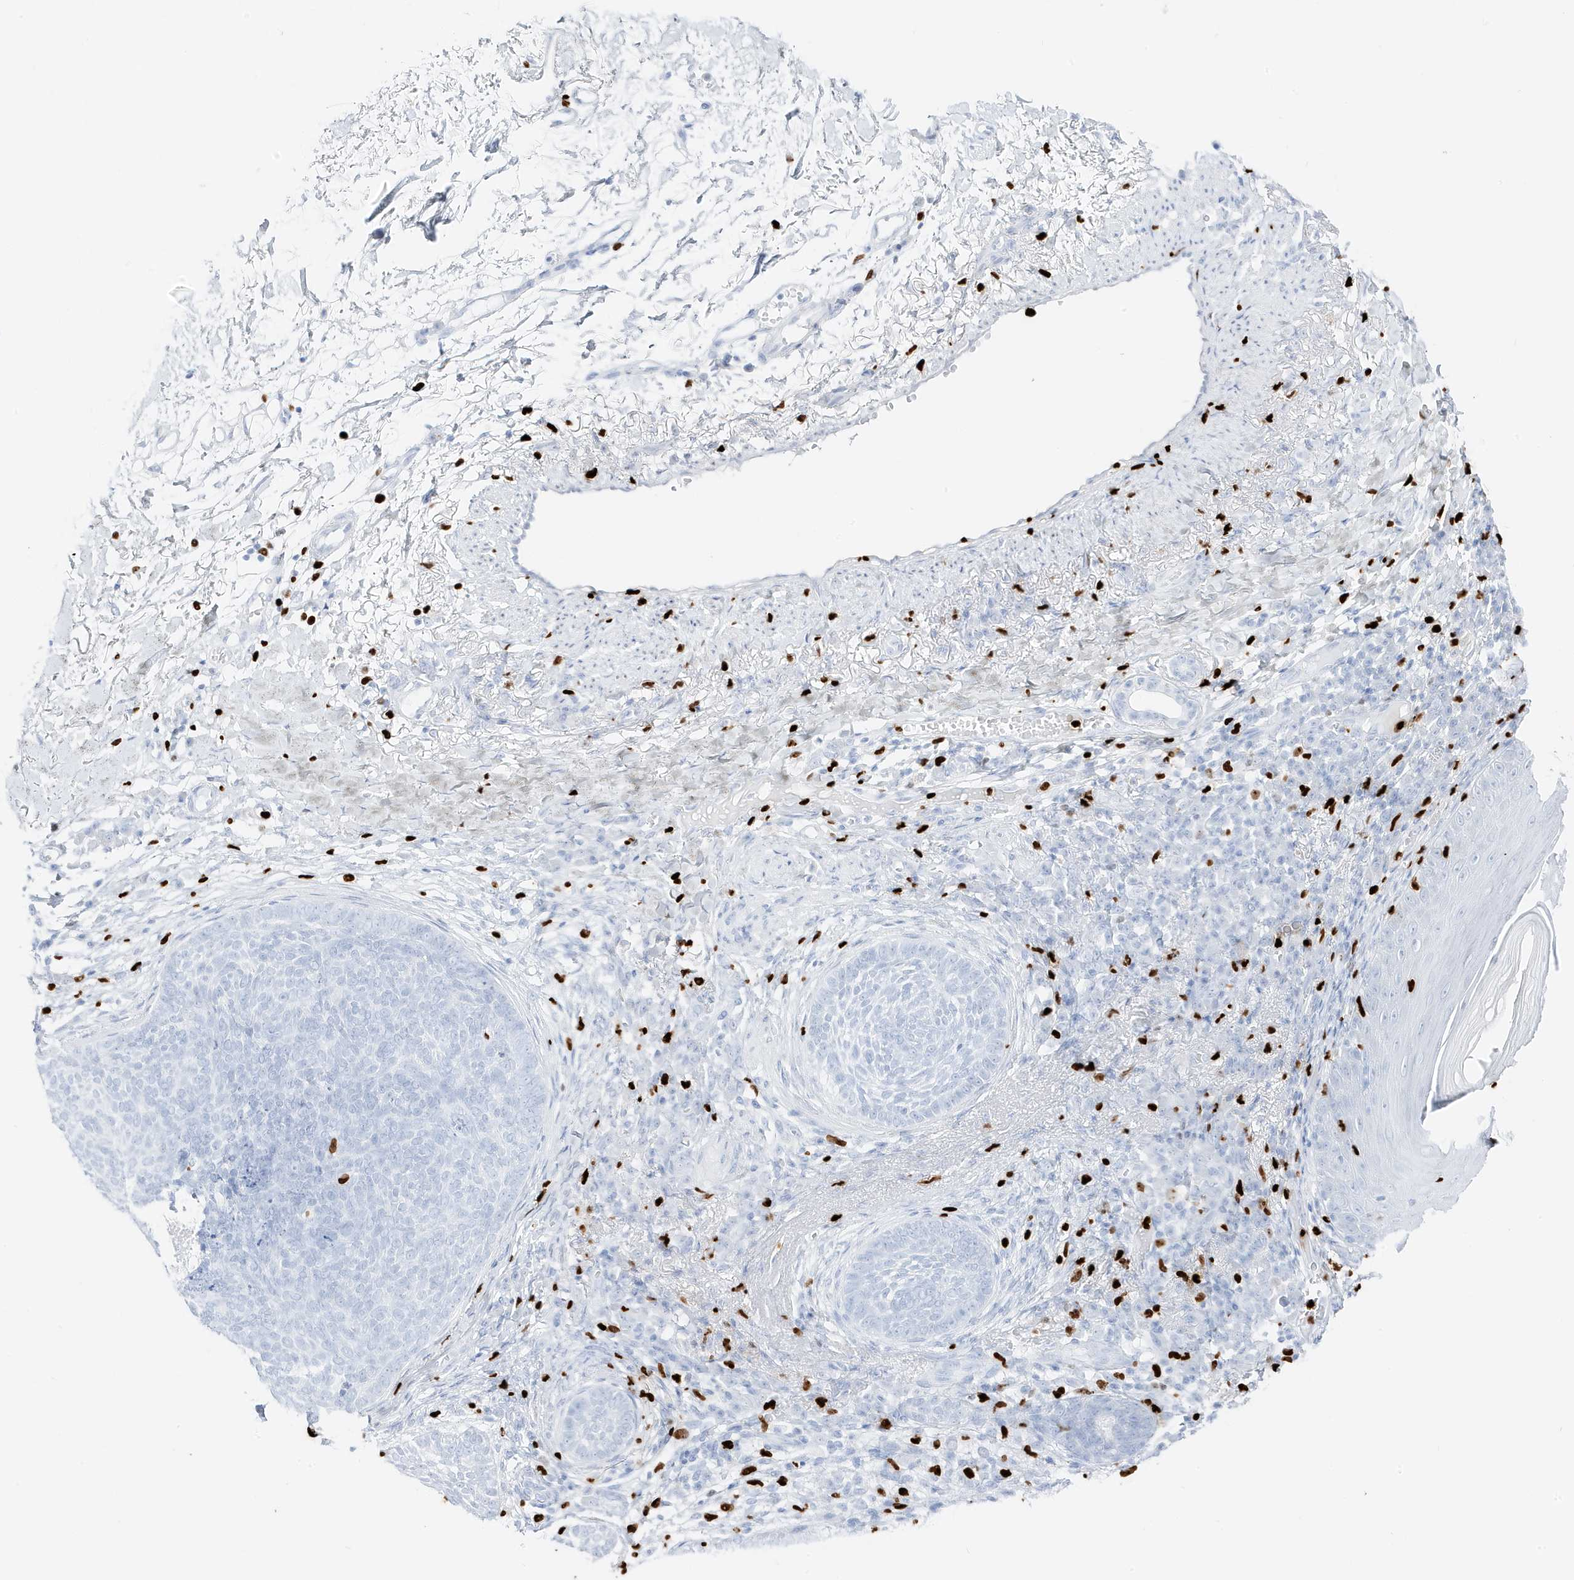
{"staining": {"intensity": "negative", "quantity": "none", "location": "none"}, "tissue": "skin cancer", "cell_type": "Tumor cells", "image_type": "cancer", "snomed": [{"axis": "morphology", "description": "Basal cell carcinoma"}, {"axis": "topography", "description": "Skin"}], "caption": "Immunohistochemical staining of human skin basal cell carcinoma shows no significant expression in tumor cells.", "gene": "MNDA", "patient": {"sex": "male", "age": 85}}